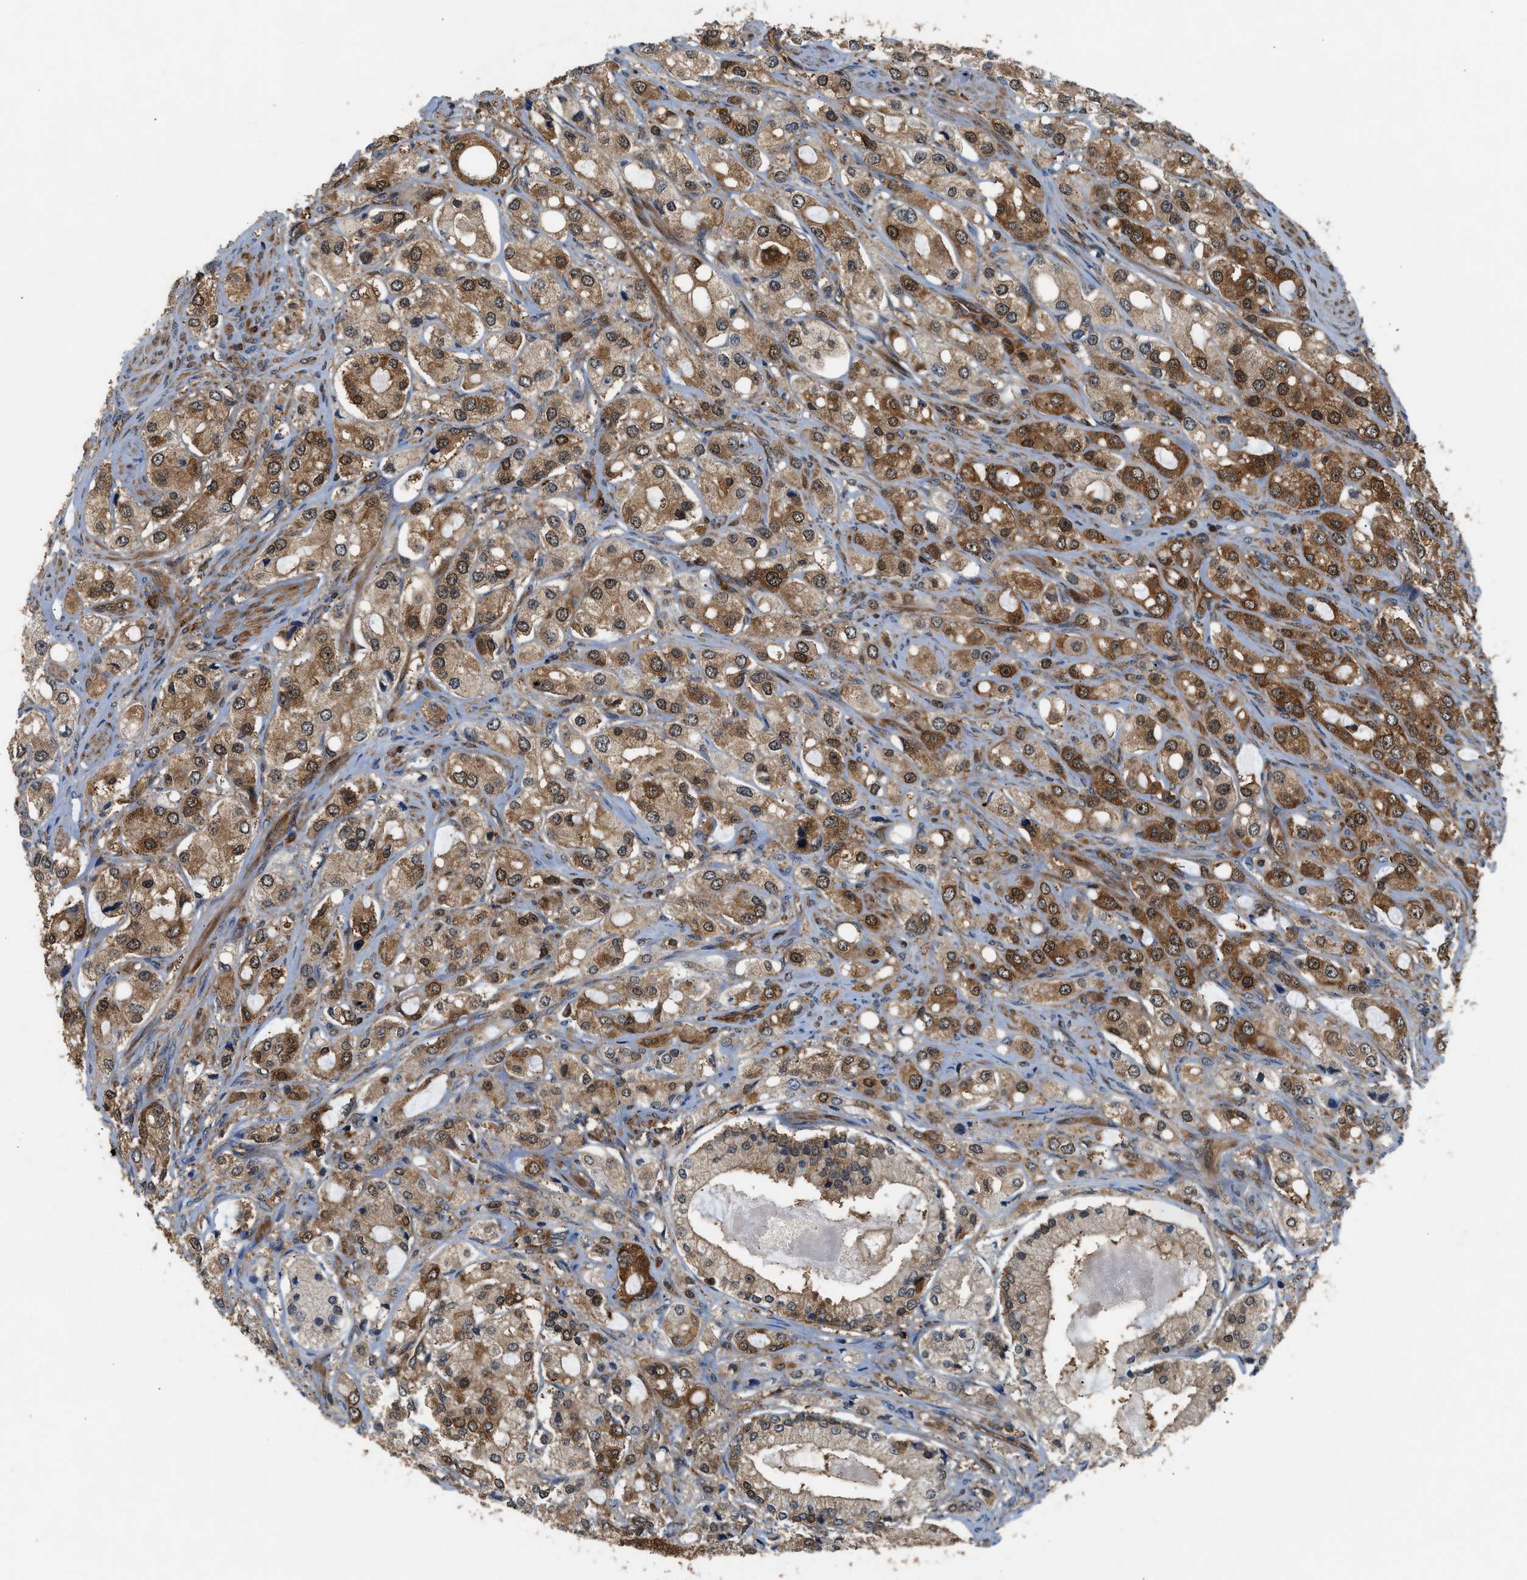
{"staining": {"intensity": "strong", "quantity": "25%-75%", "location": "cytoplasmic/membranous"}, "tissue": "prostate cancer", "cell_type": "Tumor cells", "image_type": "cancer", "snomed": [{"axis": "morphology", "description": "Adenocarcinoma, High grade"}, {"axis": "topography", "description": "Prostate"}], "caption": "An immunohistochemistry micrograph of tumor tissue is shown. Protein staining in brown labels strong cytoplasmic/membranous positivity in high-grade adenocarcinoma (prostate) within tumor cells.", "gene": "OXSR1", "patient": {"sex": "male", "age": 65}}